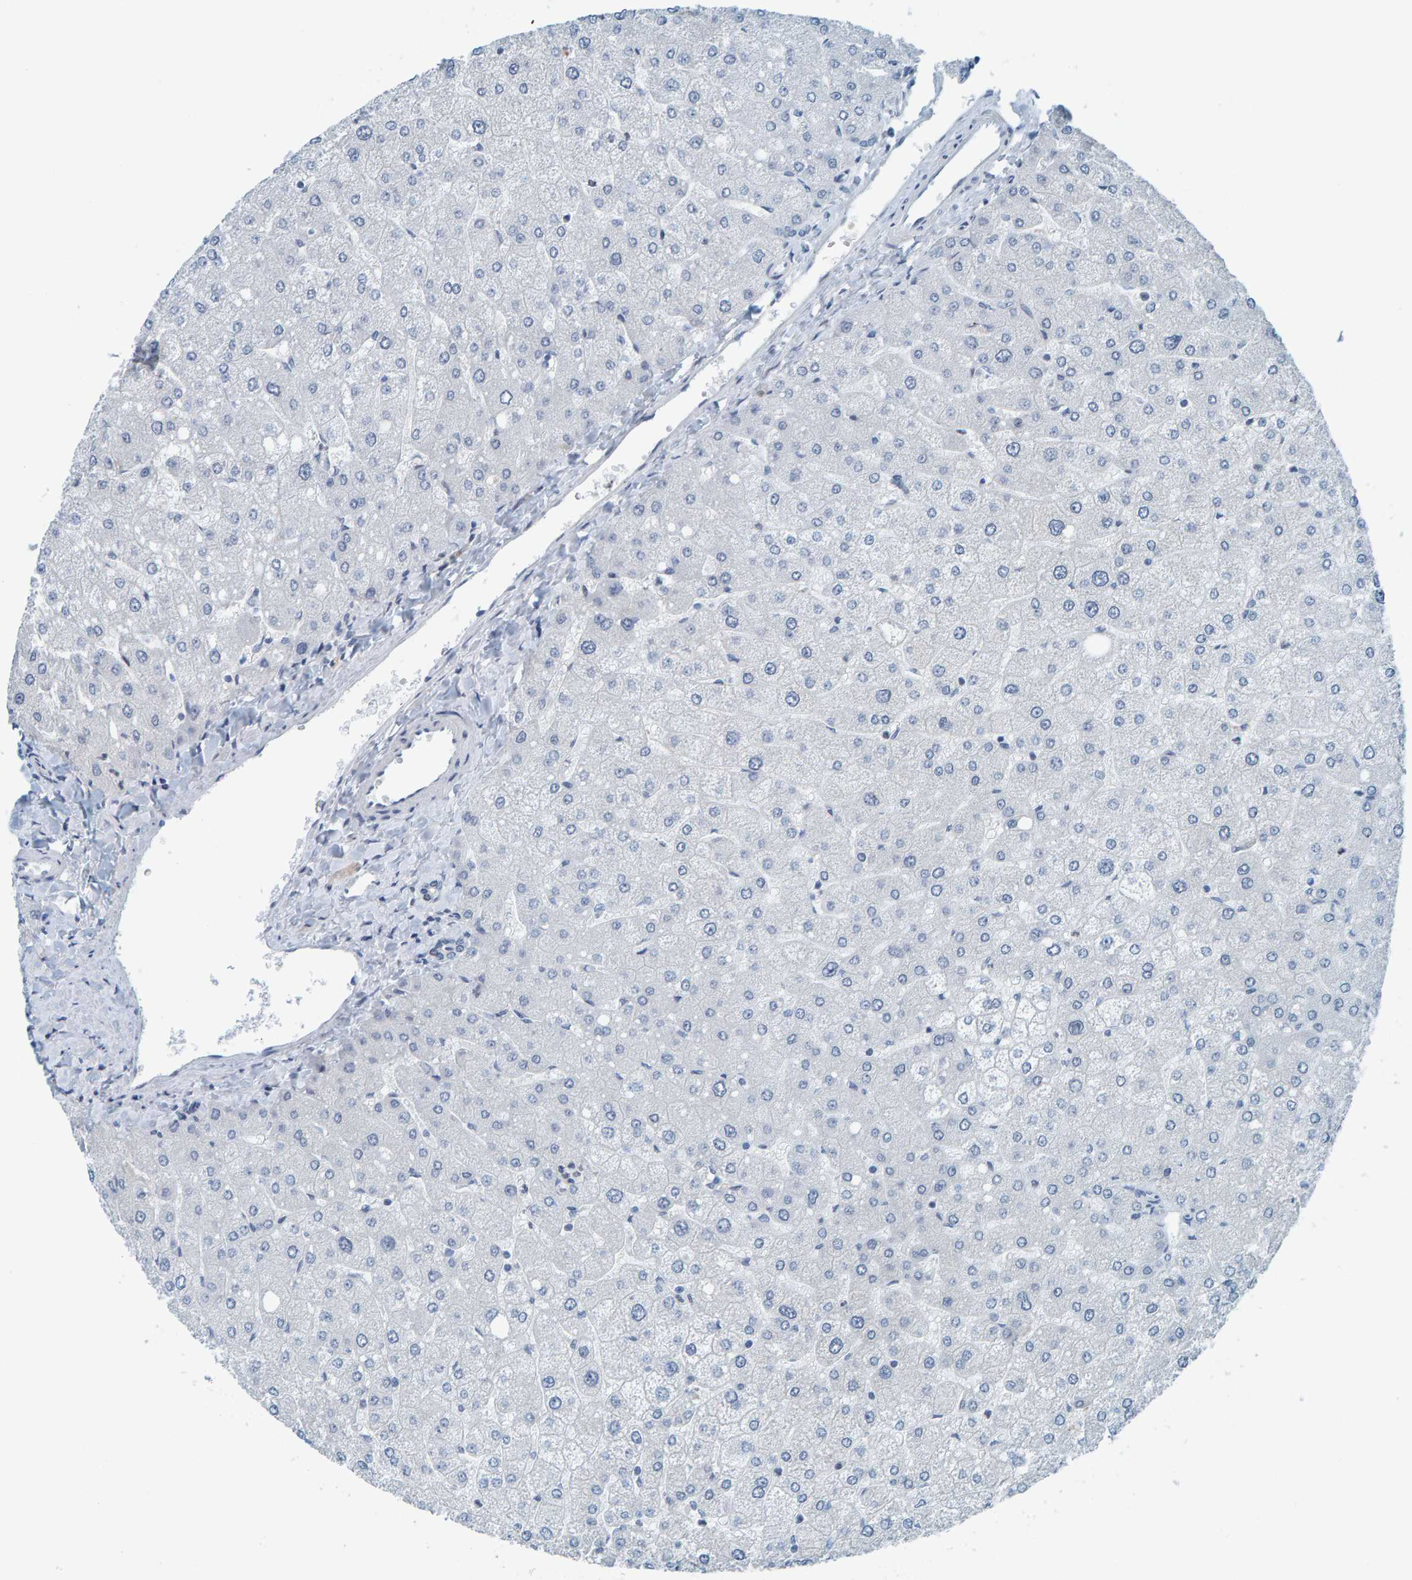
{"staining": {"intensity": "negative", "quantity": "none", "location": "none"}, "tissue": "liver", "cell_type": "Cholangiocytes", "image_type": "normal", "snomed": [{"axis": "morphology", "description": "Normal tissue, NOS"}, {"axis": "topography", "description": "Liver"}], "caption": "Cholangiocytes show no significant positivity in normal liver. (Brightfield microscopy of DAB immunohistochemistry (IHC) at high magnification).", "gene": "CNP", "patient": {"sex": "male", "age": 55}}